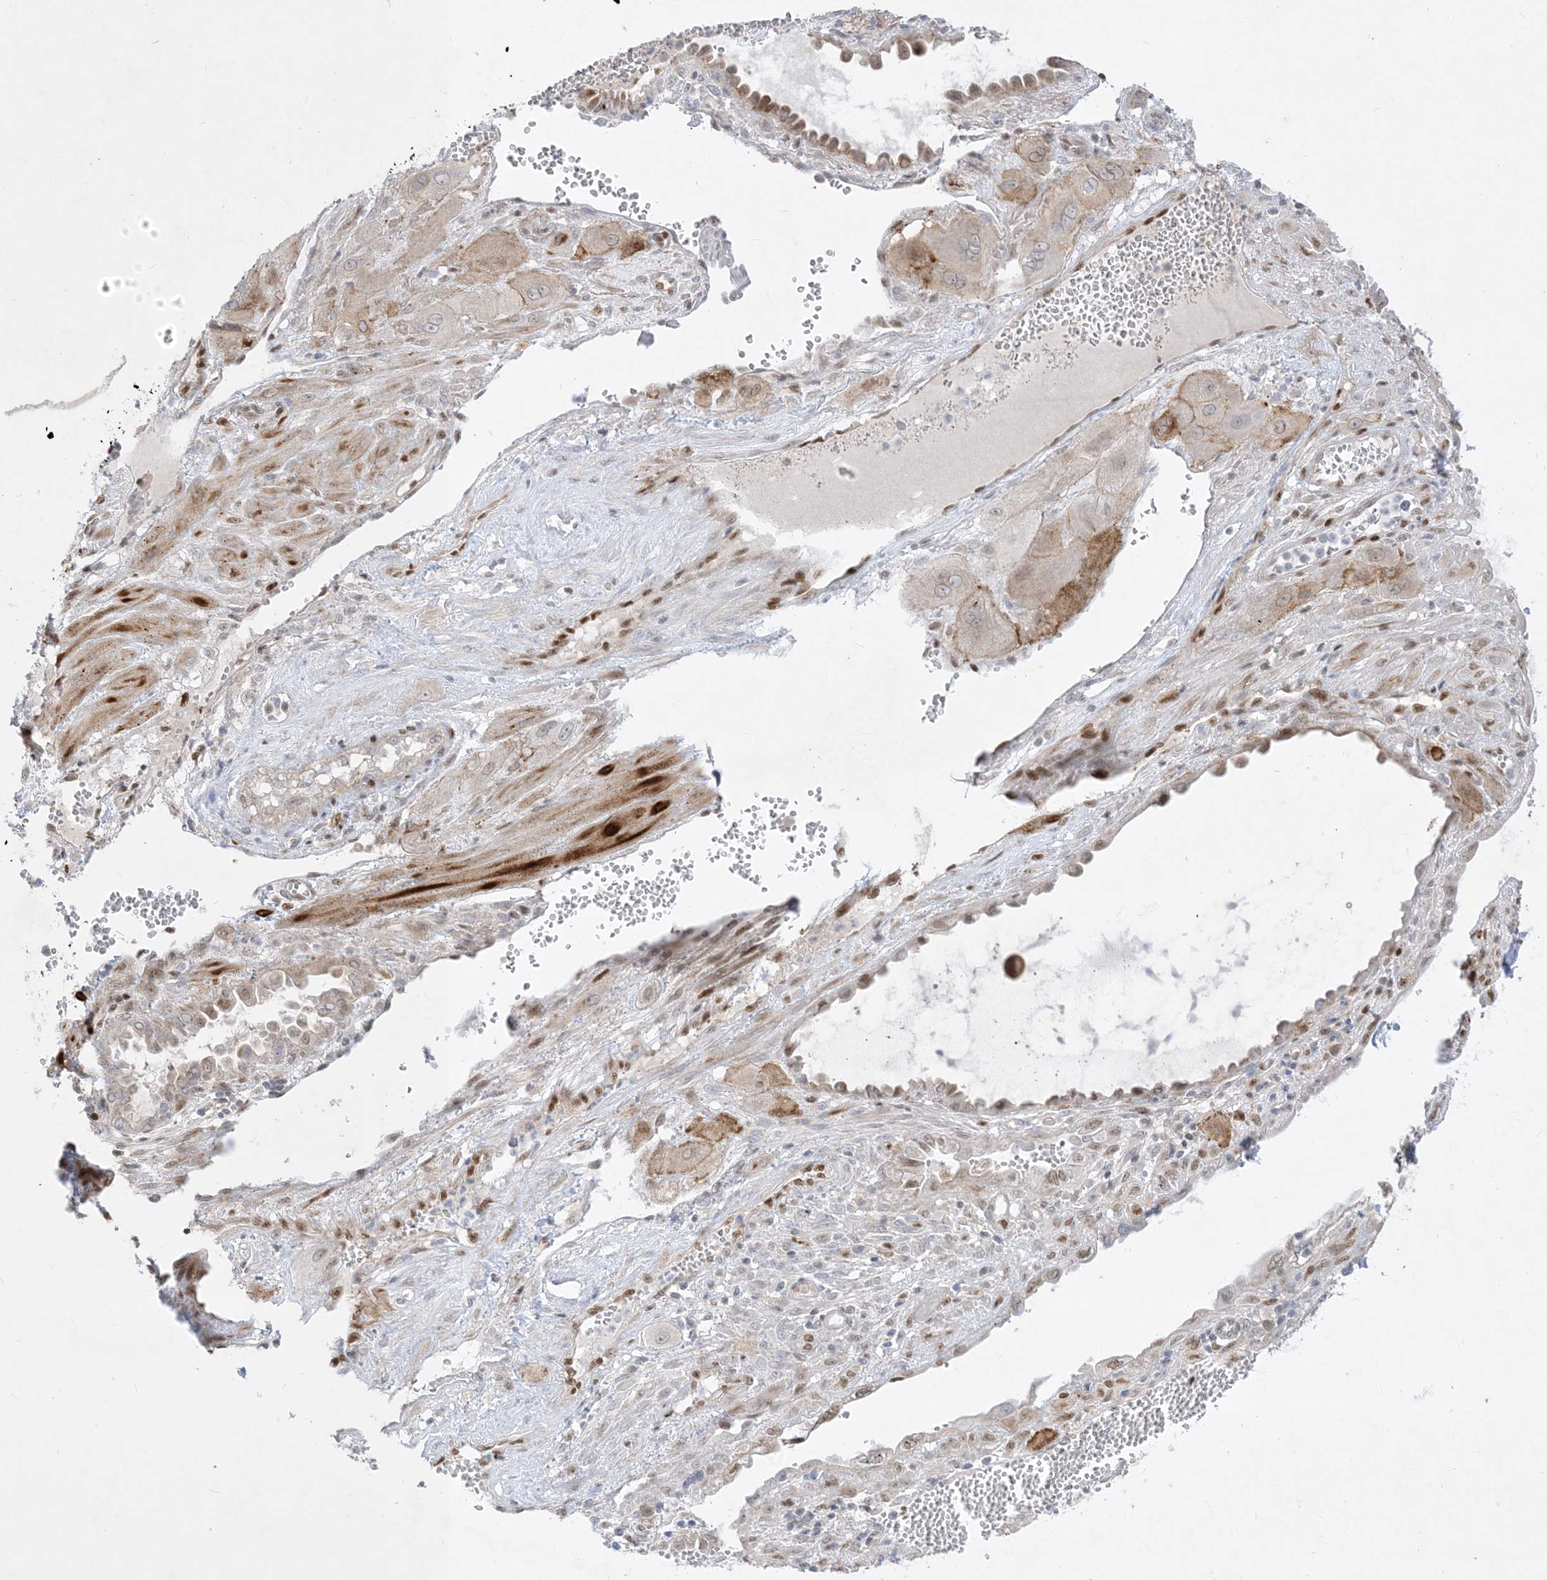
{"staining": {"intensity": "moderate", "quantity": "<25%", "location": "cytoplasmic/membranous"}, "tissue": "cervical cancer", "cell_type": "Tumor cells", "image_type": "cancer", "snomed": [{"axis": "morphology", "description": "Squamous cell carcinoma, NOS"}, {"axis": "topography", "description": "Cervix"}], "caption": "Cervical cancer stained for a protein (brown) reveals moderate cytoplasmic/membranous positive staining in approximately <25% of tumor cells.", "gene": "BHLHE40", "patient": {"sex": "female", "age": 34}}